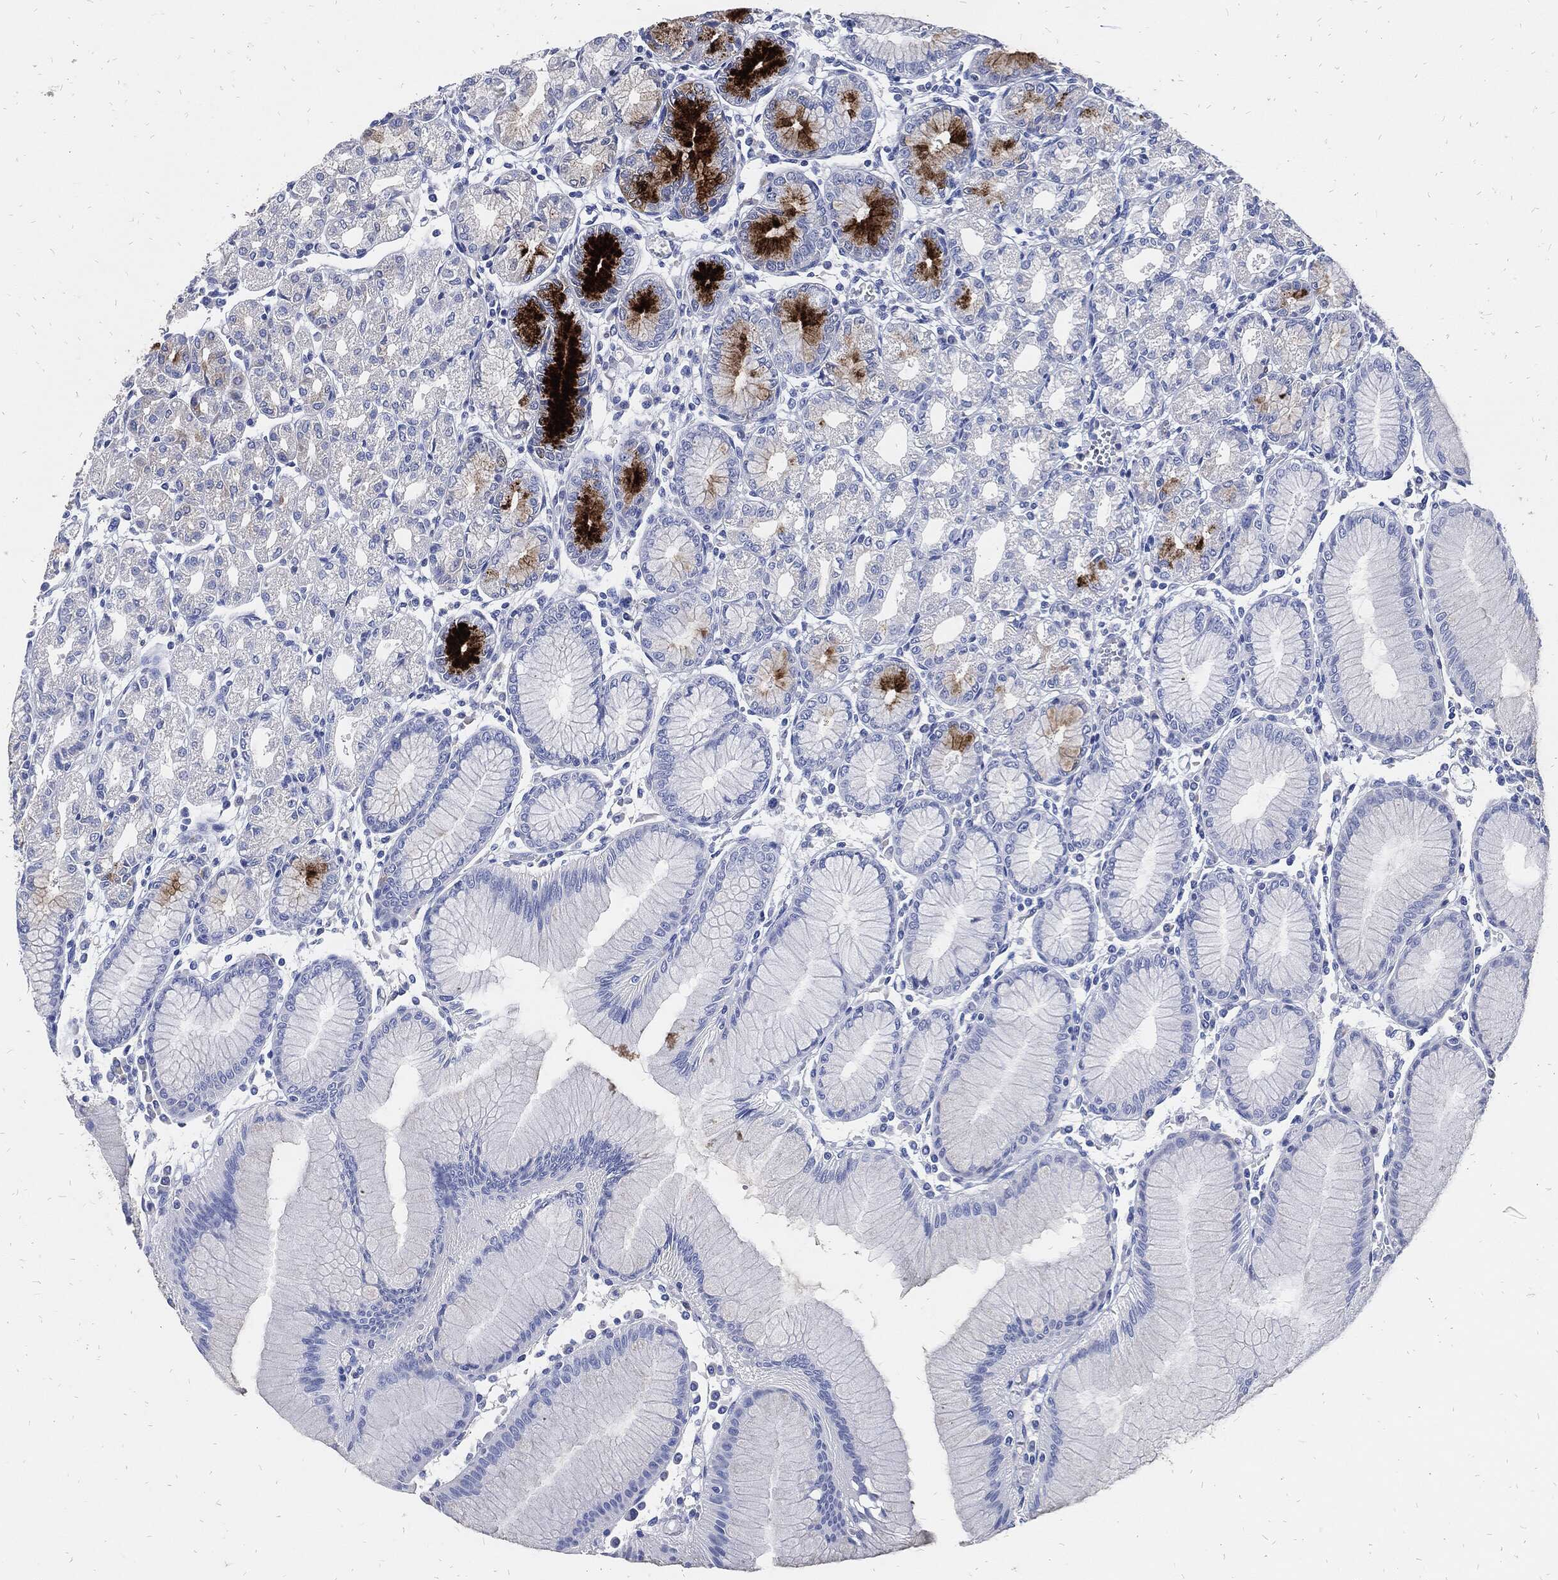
{"staining": {"intensity": "strong", "quantity": "<25%", "location": "cytoplasmic/membranous"}, "tissue": "stomach", "cell_type": "Glandular cells", "image_type": "normal", "snomed": [{"axis": "morphology", "description": "Normal tissue, NOS"}, {"axis": "topography", "description": "Stomach"}], "caption": "IHC histopathology image of unremarkable stomach: stomach stained using immunohistochemistry (IHC) shows medium levels of strong protein expression localized specifically in the cytoplasmic/membranous of glandular cells, appearing as a cytoplasmic/membranous brown color.", "gene": "FABP4", "patient": {"sex": "female", "age": 57}}